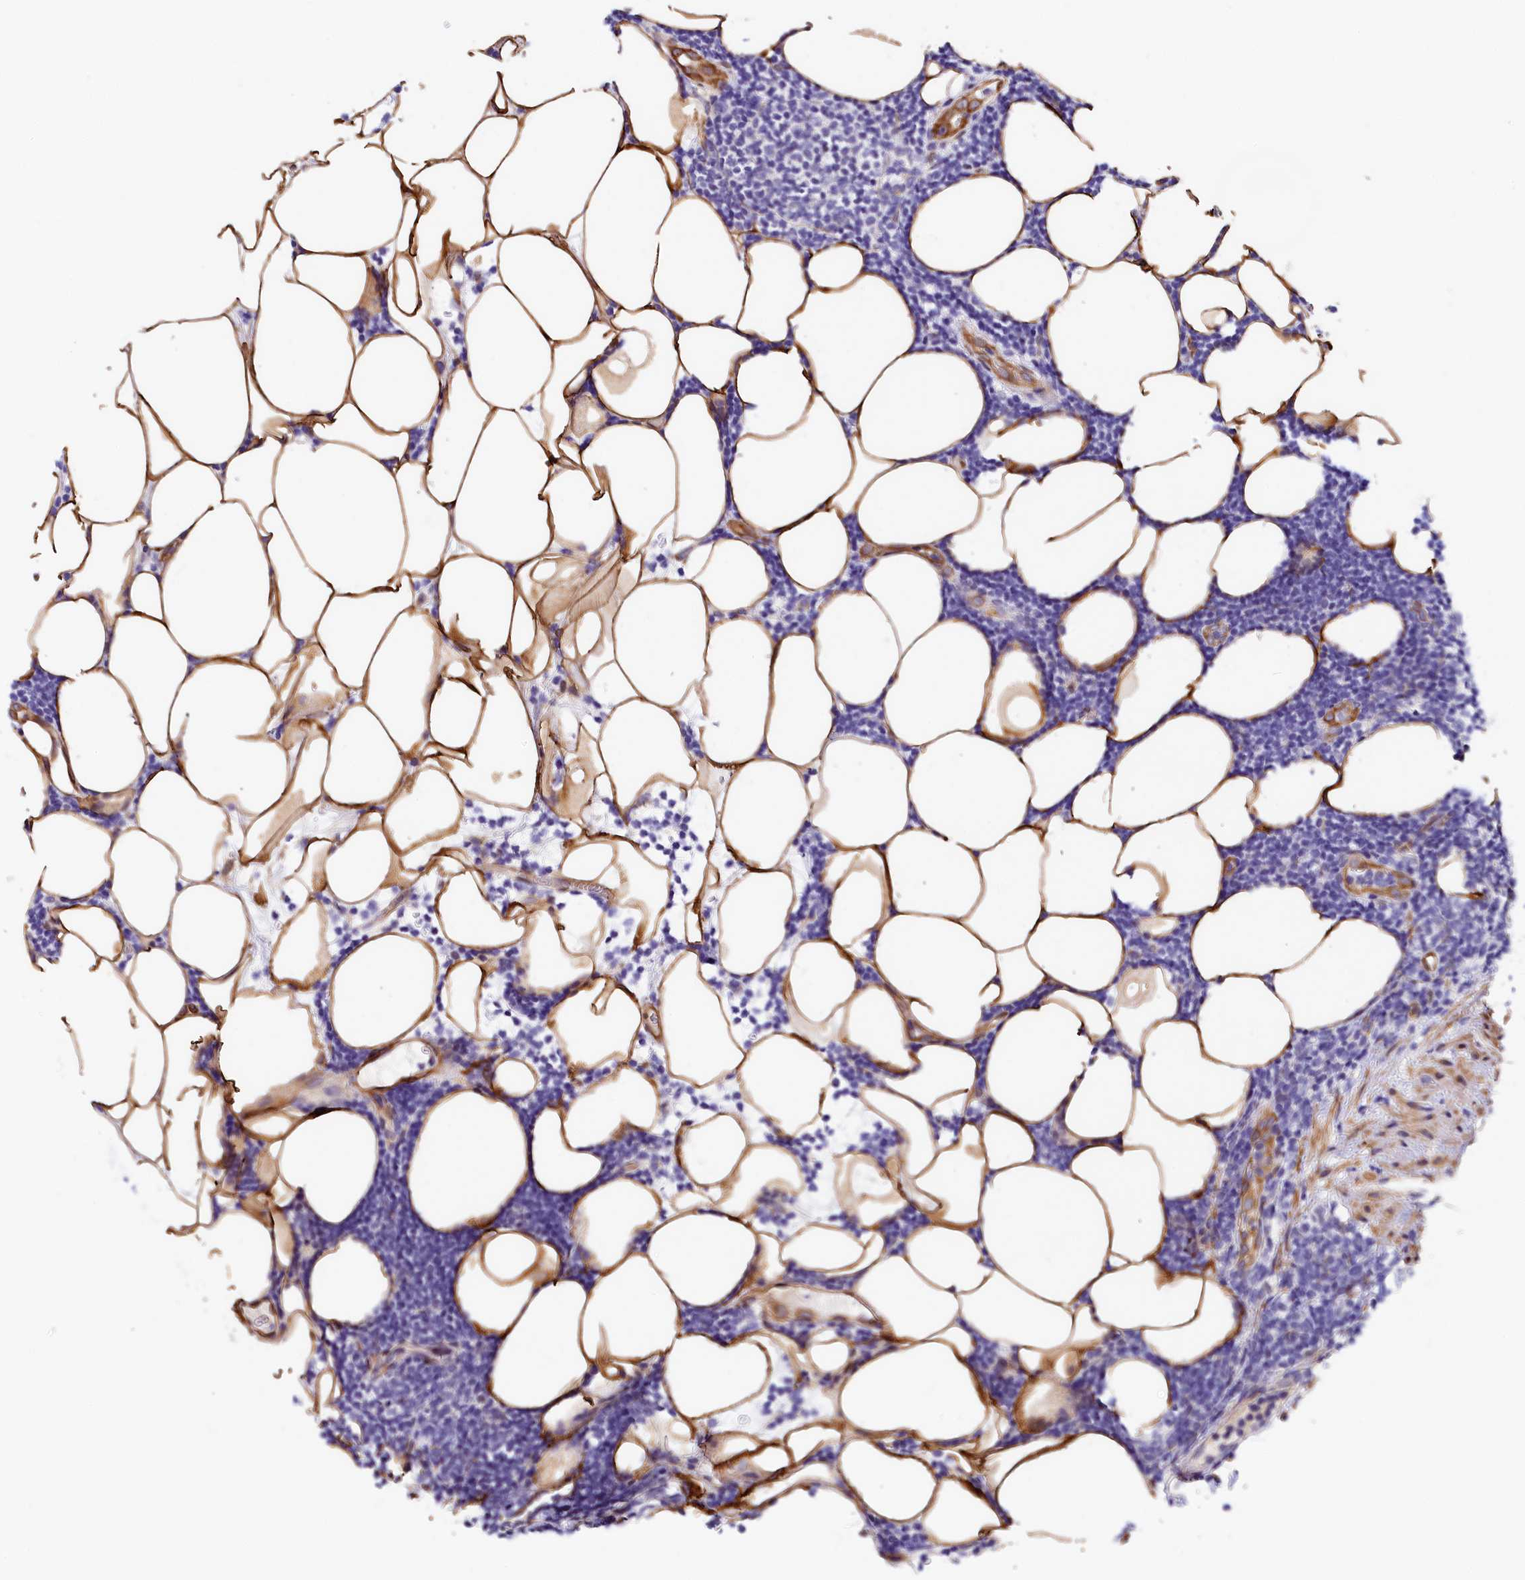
{"staining": {"intensity": "negative", "quantity": "none", "location": "none"}, "tissue": "lymphoma", "cell_type": "Tumor cells", "image_type": "cancer", "snomed": [{"axis": "morphology", "description": "Malignant lymphoma, non-Hodgkin's type, Low grade"}, {"axis": "topography", "description": "Lymph node"}], "caption": "The immunohistochemistry histopathology image has no significant staining in tumor cells of lymphoma tissue.", "gene": "ITGA1", "patient": {"sex": "male", "age": 66}}